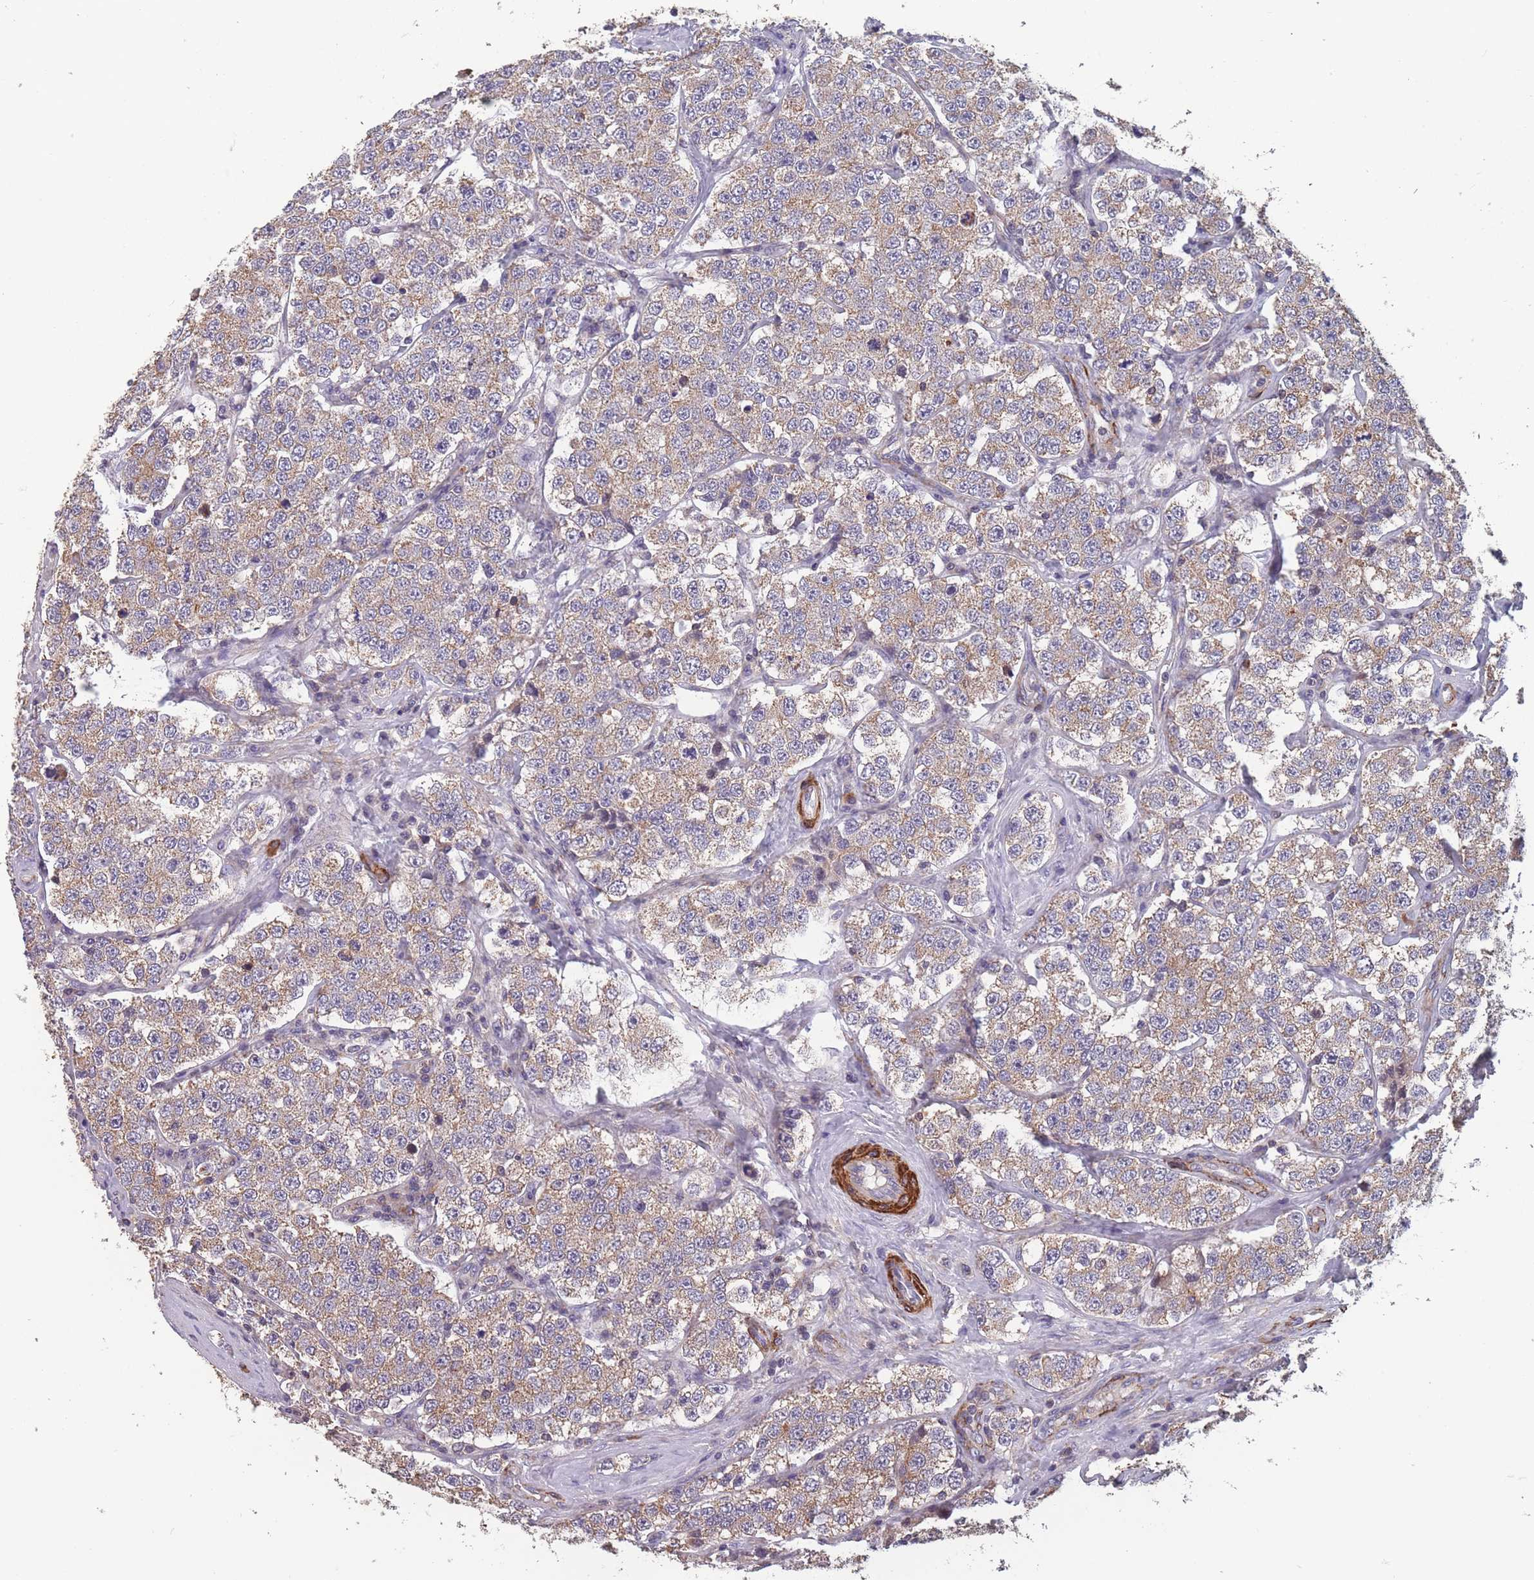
{"staining": {"intensity": "weak", "quantity": ">75%", "location": "cytoplasmic/membranous"}, "tissue": "testis cancer", "cell_type": "Tumor cells", "image_type": "cancer", "snomed": [{"axis": "morphology", "description": "Seminoma, NOS"}, {"axis": "topography", "description": "Testis"}], "caption": "IHC of human testis cancer (seminoma) reveals low levels of weak cytoplasmic/membranous expression in approximately >75% of tumor cells.", "gene": "TOMM40L", "patient": {"sex": "male", "age": 34}}